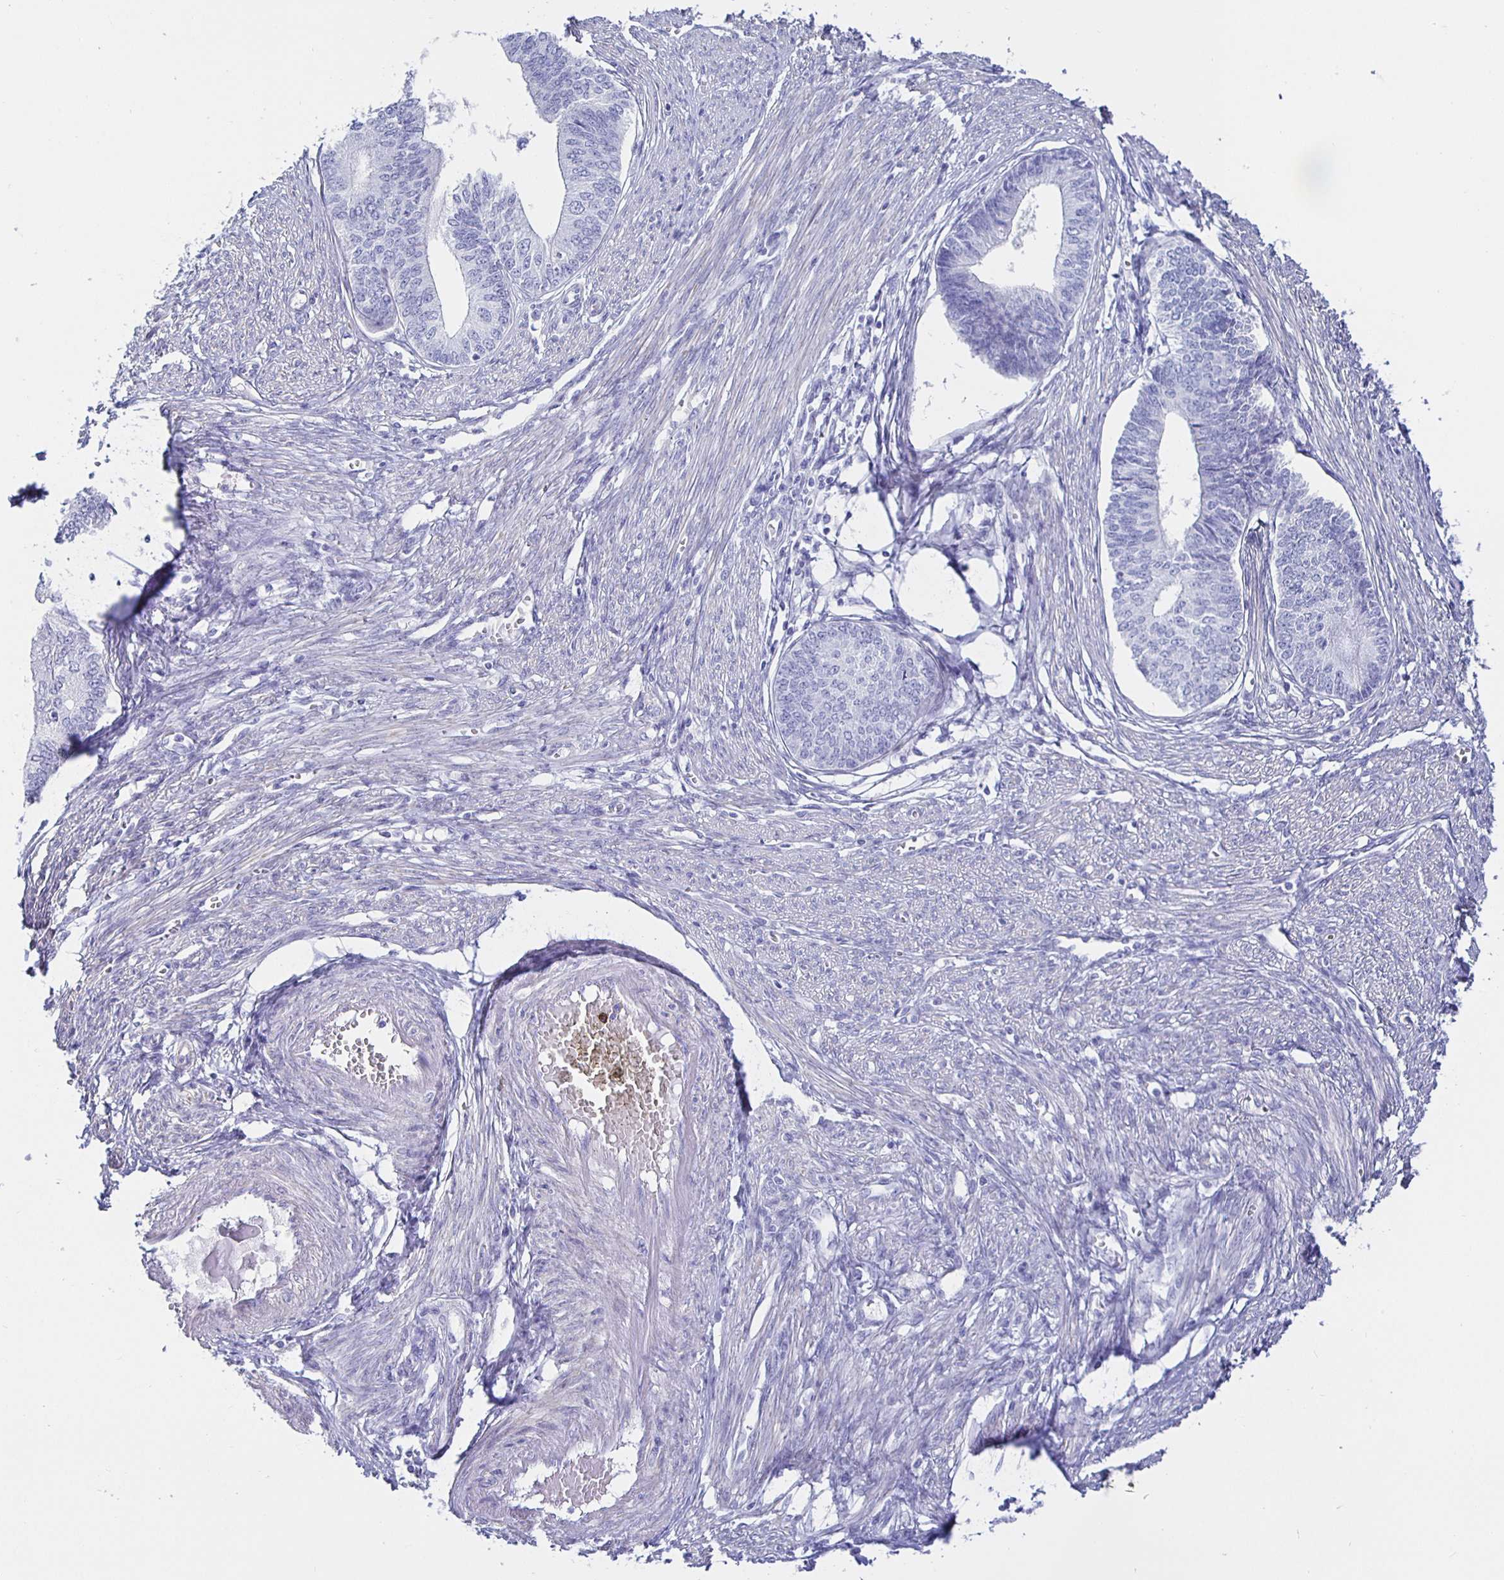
{"staining": {"intensity": "negative", "quantity": "none", "location": "none"}, "tissue": "endometrial cancer", "cell_type": "Tumor cells", "image_type": "cancer", "snomed": [{"axis": "morphology", "description": "Adenocarcinoma, NOS"}, {"axis": "topography", "description": "Endometrium"}], "caption": "Image shows no protein expression in tumor cells of endometrial cancer (adenocarcinoma) tissue.", "gene": "HSPA4L", "patient": {"sex": "female", "age": 68}}